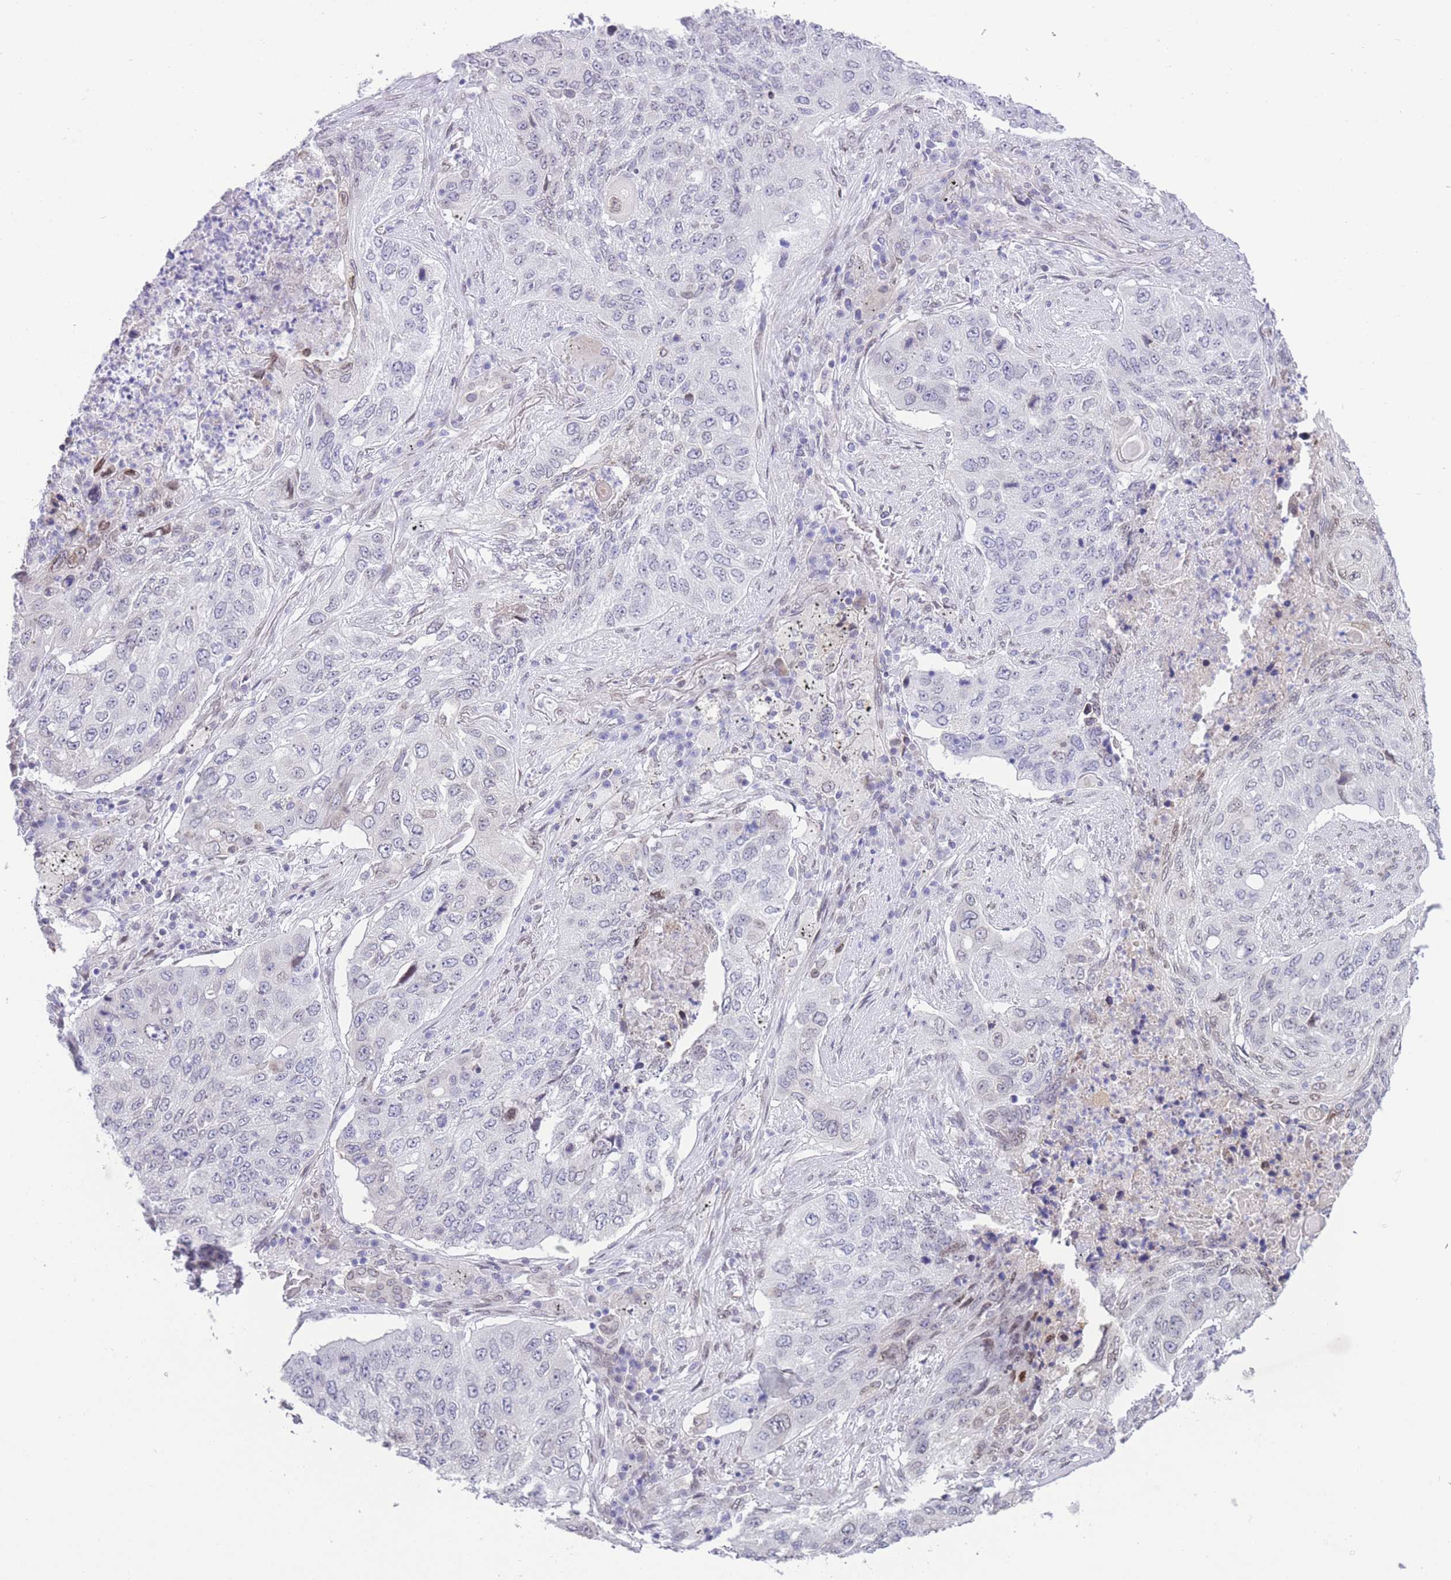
{"staining": {"intensity": "negative", "quantity": "none", "location": "none"}, "tissue": "lung cancer", "cell_type": "Tumor cells", "image_type": "cancer", "snomed": [{"axis": "morphology", "description": "Squamous cell carcinoma, NOS"}, {"axis": "topography", "description": "Lung"}], "caption": "Lung squamous cell carcinoma stained for a protein using immunohistochemistry (IHC) reveals no staining tumor cells.", "gene": "OR10AD1", "patient": {"sex": "female", "age": 63}}